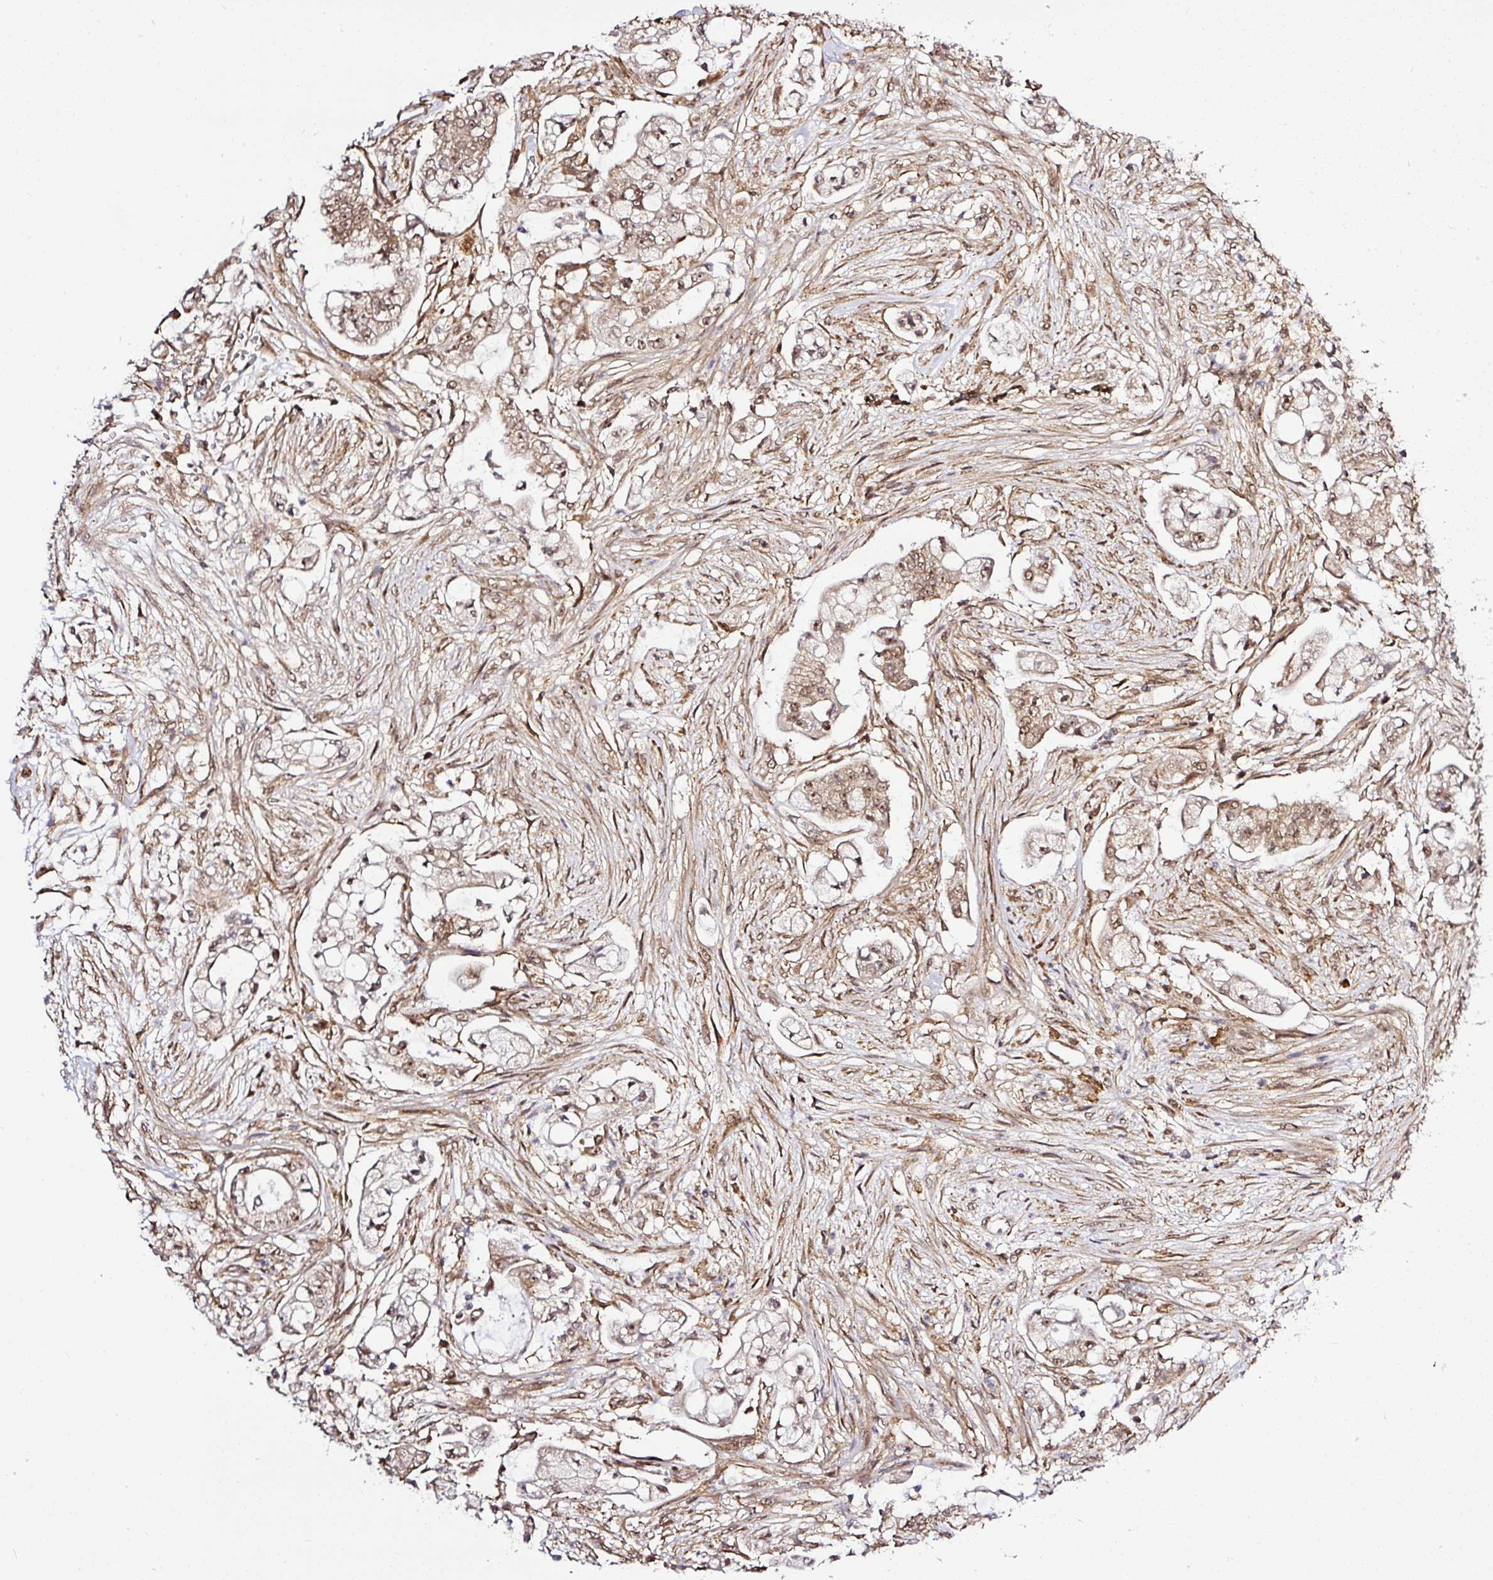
{"staining": {"intensity": "moderate", "quantity": ">75%", "location": "cytoplasmic/membranous,nuclear"}, "tissue": "pancreatic cancer", "cell_type": "Tumor cells", "image_type": "cancer", "snomed": [{"axis": "morphology", "description": "Adenocarcinoma, NOS"}, {"axis": "topography", "description": "Pancreas"}], "caption": "Tumor cells demonstrate medium levels of moderate cytoplasmic/membranous and nuclear staining in approximately >75% of cells in human pancreatic cancer (adenocarcinoma).", "gene": "FAM153A", "patient": {"sex": "female", "age": 69}}